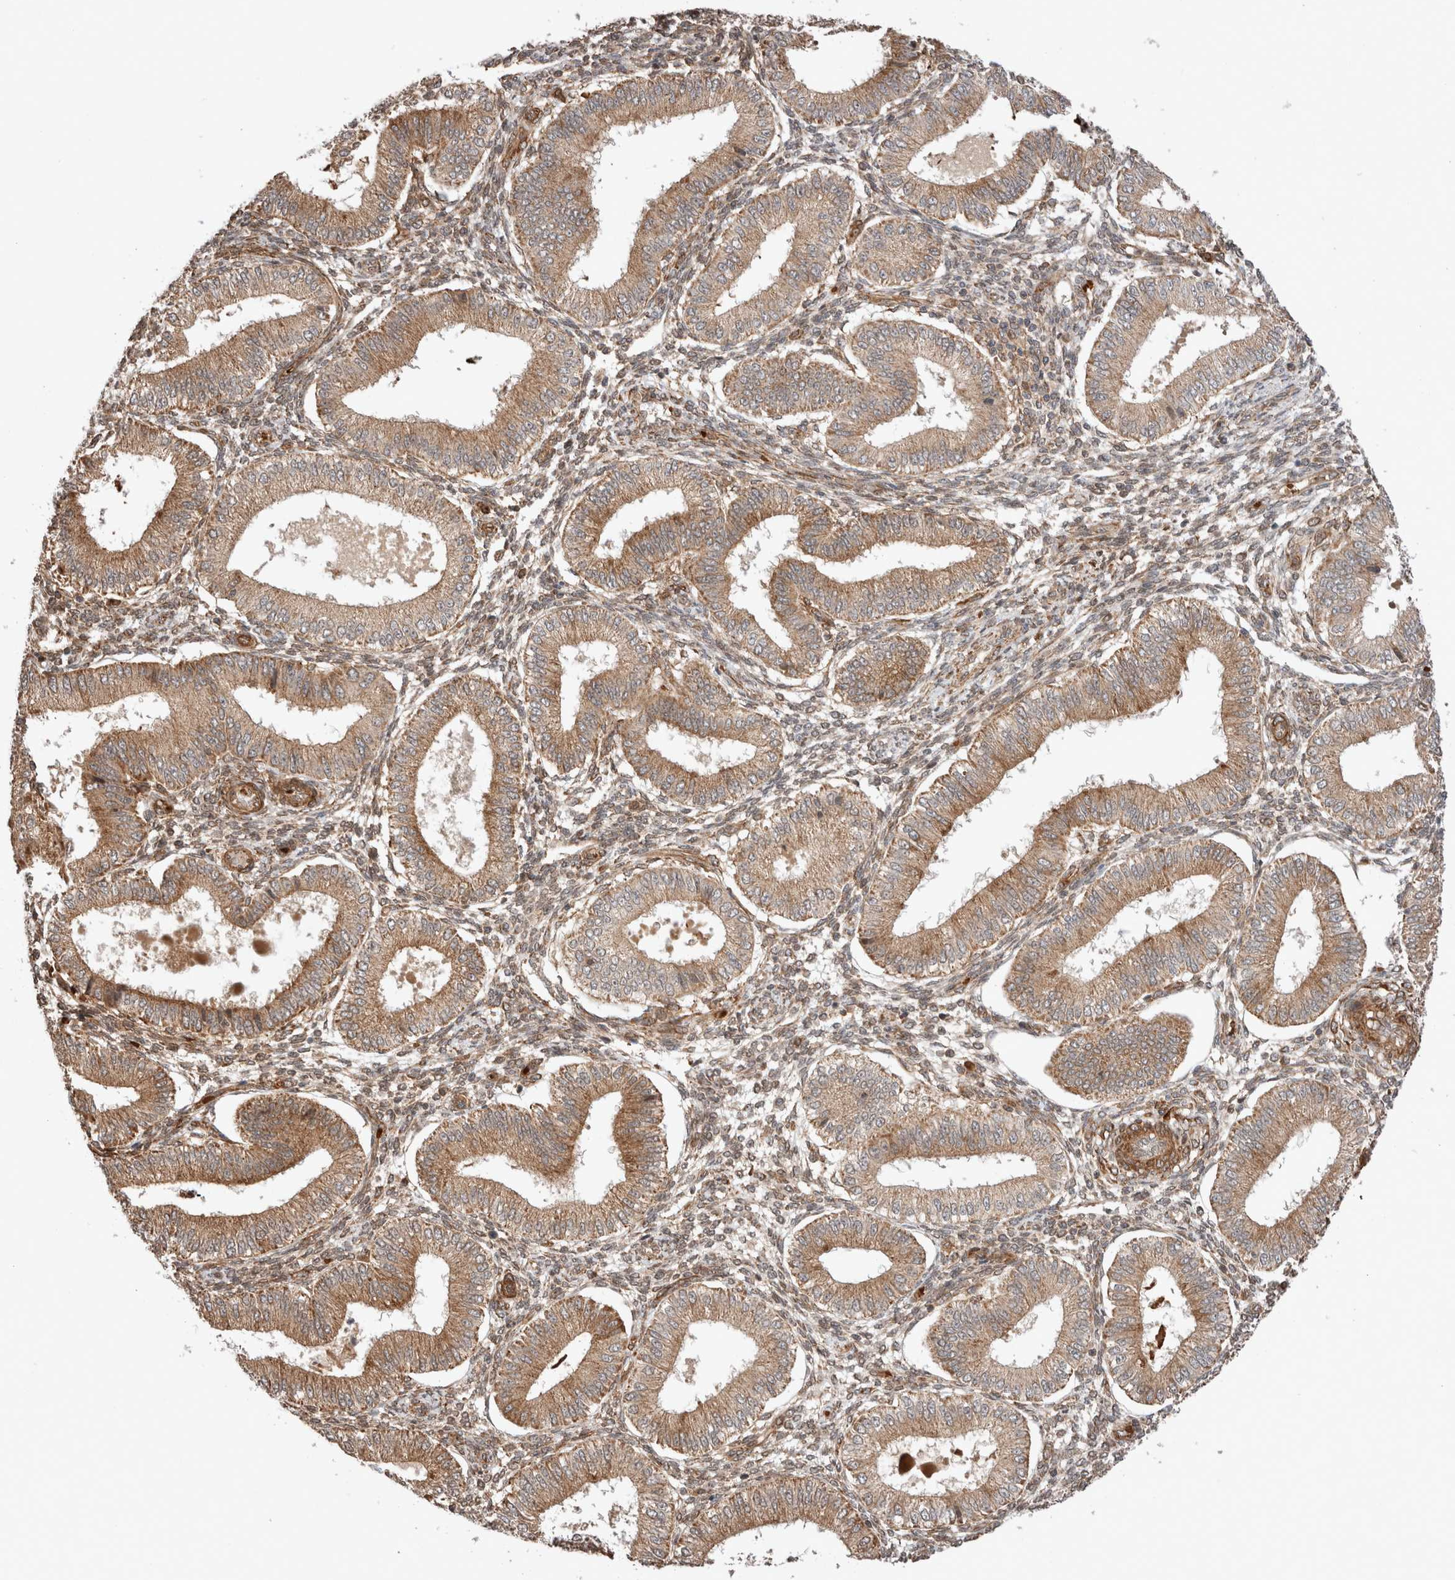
{"staining": {"intensity": "moderate", "quantity": ">75%", "location": "cytoplasmic/membranous"}, "tissue": "endometrium", "cell_type": "Cells in endometrial stroma", "image_type": "normal", "snomed": [{"axis": "morphology", "description": "Normal tissue, NOS"}, {"axis": "topography", "description": "Endometrium"}], "caption": "Moderate cytoplasmic/membranous protein expression is seen in about >75% of cells in endometrial stroma in endometrium.", "gene": "ZNF649", "patient": {"sex": "female", "age": 39}}